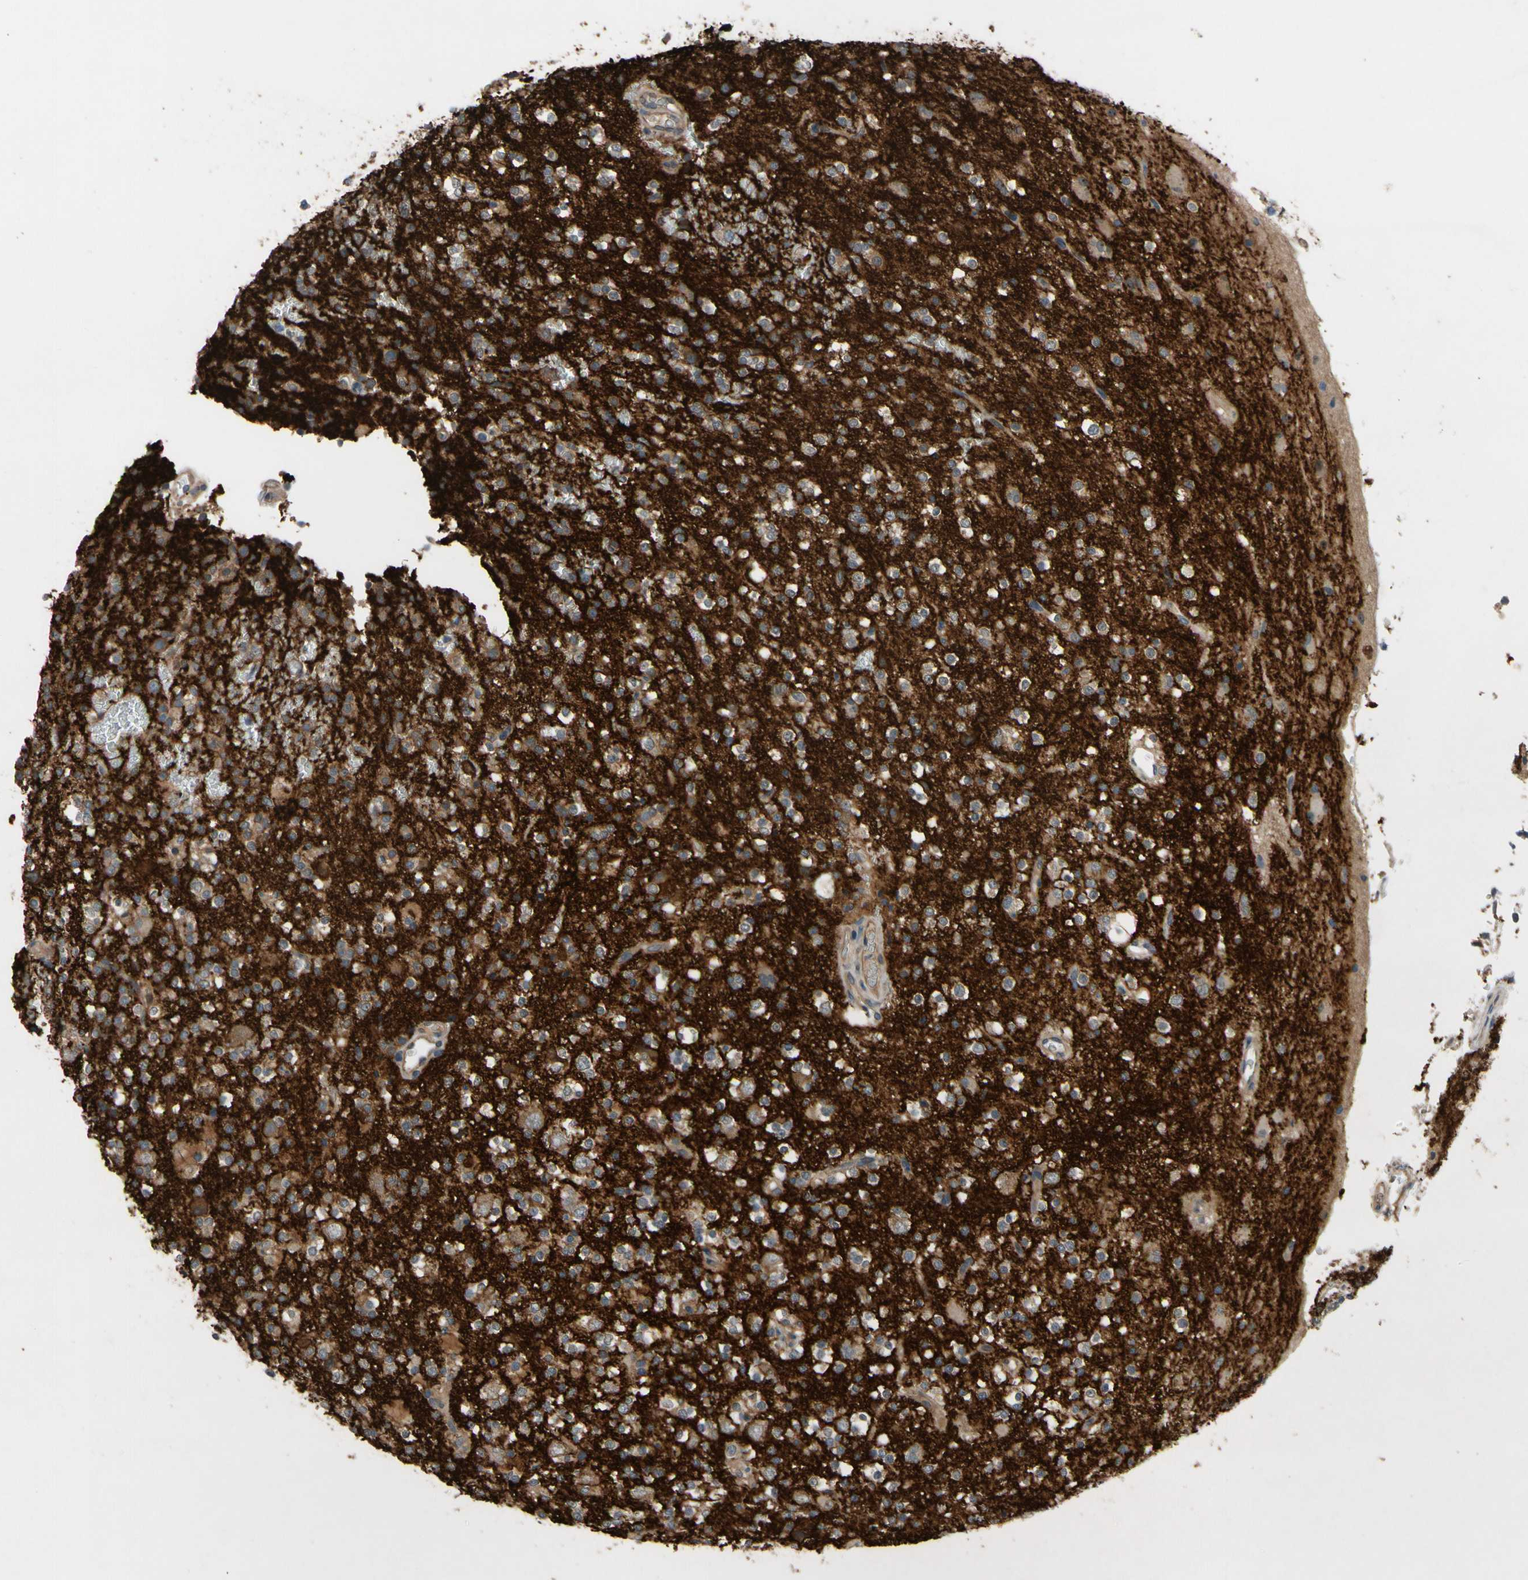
{"staining": {"intensity": "weak", "quantity": ">75%", "location": "cytoplasmic/membranous"}, "tissue": "glioma", "cell_type": "Tumor cells", "image_type": "cancer", "snomed": [{"axis": "morphology", "description": "Glioma, malignant, High grade"}, {"axis": "topography", "description": "Brain"}], "caption": "A photomicrograph showing weak cytoplasmic/membranous expression in about >75% of tumor cells in glioma, as visualized by brown immunohistochemical staining.", "gene": "ICAM5", "patient": {"sex": "male", "age": 47}}